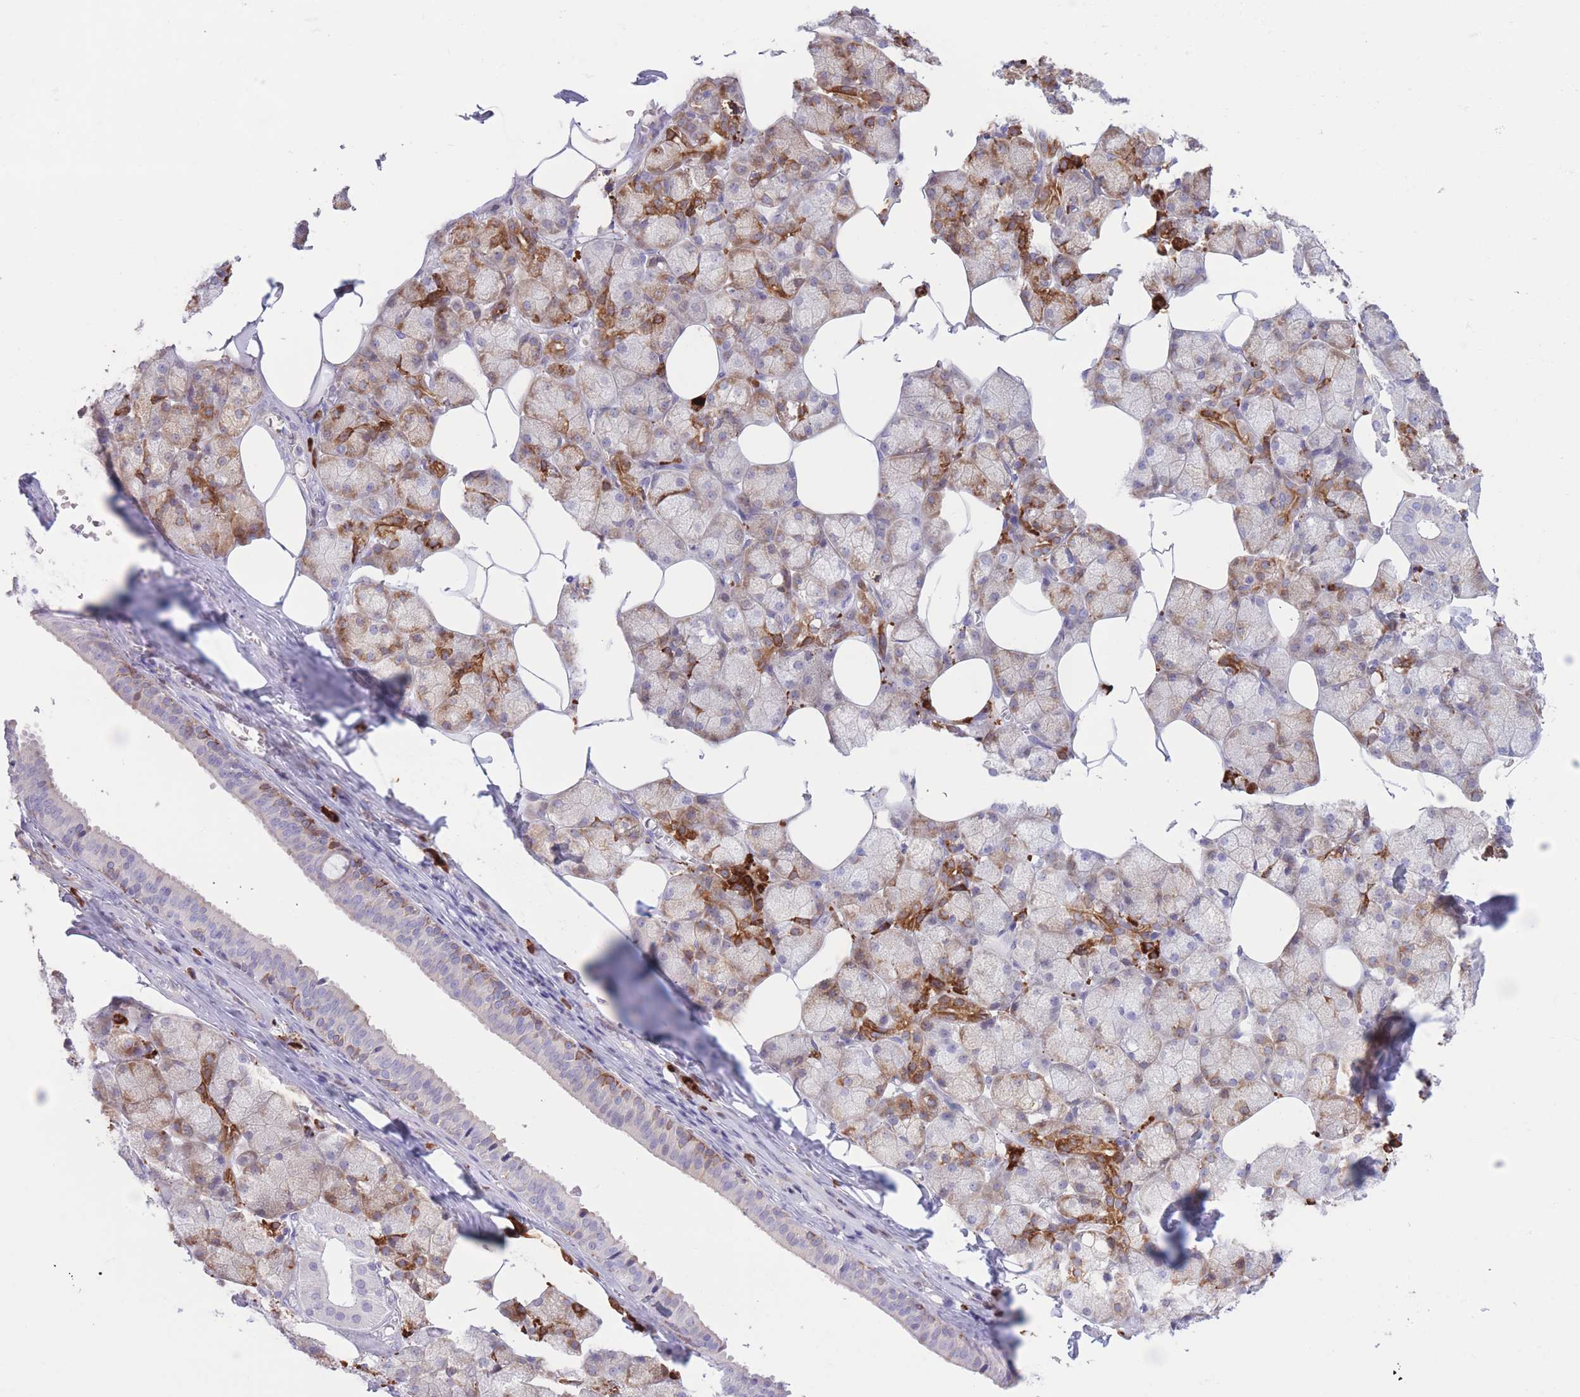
{"staining": {"intensity": "moderate", "quantity": ">75%", "location": "cytoplasmic/membranous"}, "tissue": "salivary gland", "cell_type": "Glandular cells", "image_type": "normal", "snomed": [{"axis": "morphology", "description": "Normal tissue, NOS"}, {"axis": "topography", "description": "Salivary gland"}], "caption": "Immunohistochemical staining of benign human salivary gland demonstrates medium levels of moderate cytoplasmic/membranous positivity in about >75% of glandular cells.", "gene": "MYDGF", "patient": {"sex": "male", "age": 62}}